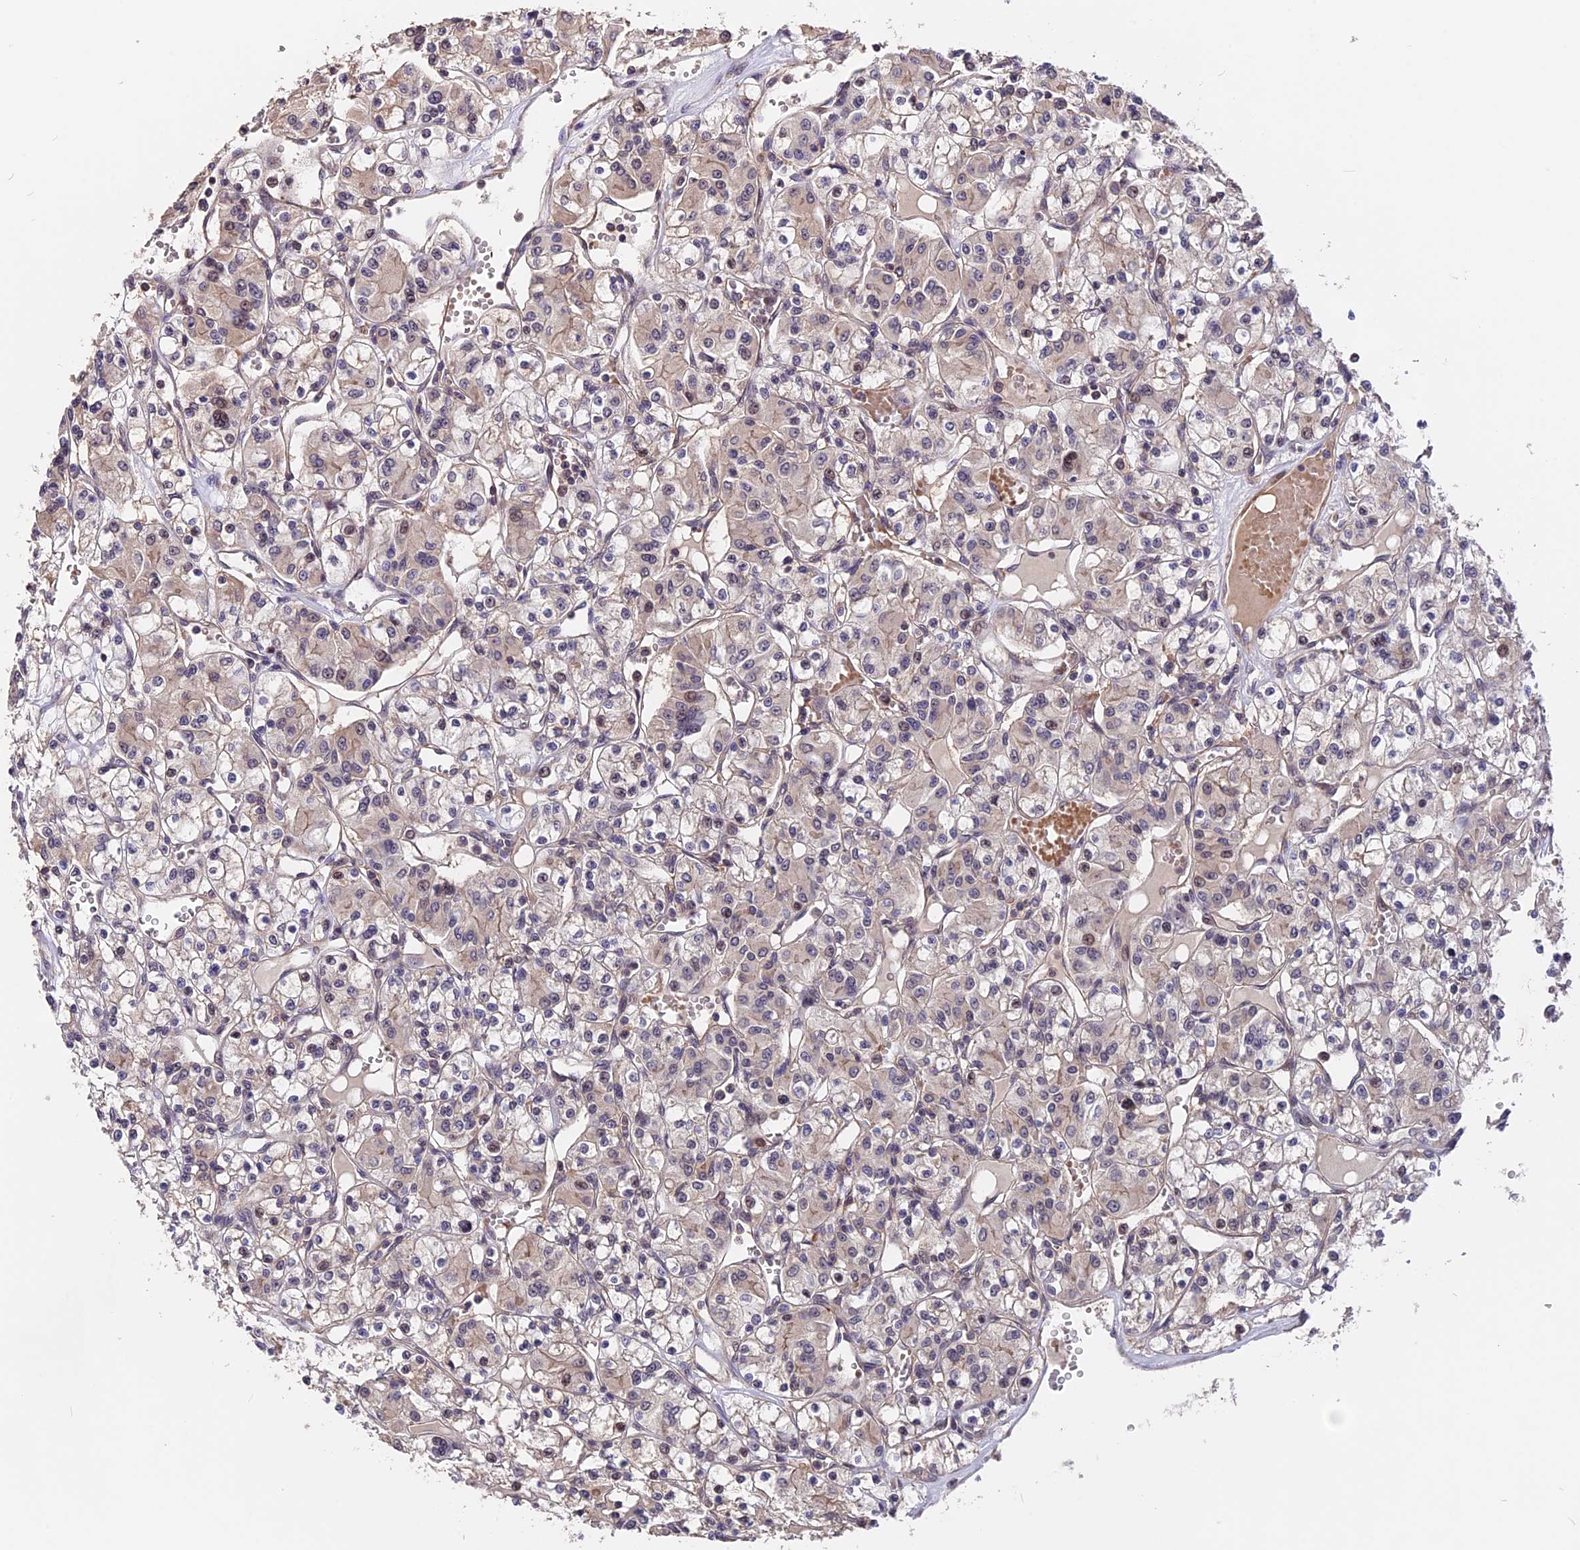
{"staining": {"intensity": "weak", "quantity": "<25%", "location": "cytoplasmic/membranous"}, "tissue": "renal cancer", "cell_type": "Tumor cells", "image_type": "cancer", "snomed": [{"axis": "morphology", "description": "Adenocarcinoma, NOS"}, {"axis": "topography", "description": "Kidney"}], "caption": "Tumor cells are negative for protein expression in human renal cancer (adenocarcinoma). The staining was performed using DAB to visualize the protein expression in brown, while the nuclei were stained in blue with hematoxylin (Magnification: 20x).", "gene": "ZC3H10", "patient": {"sex": "female", "age": 59}}